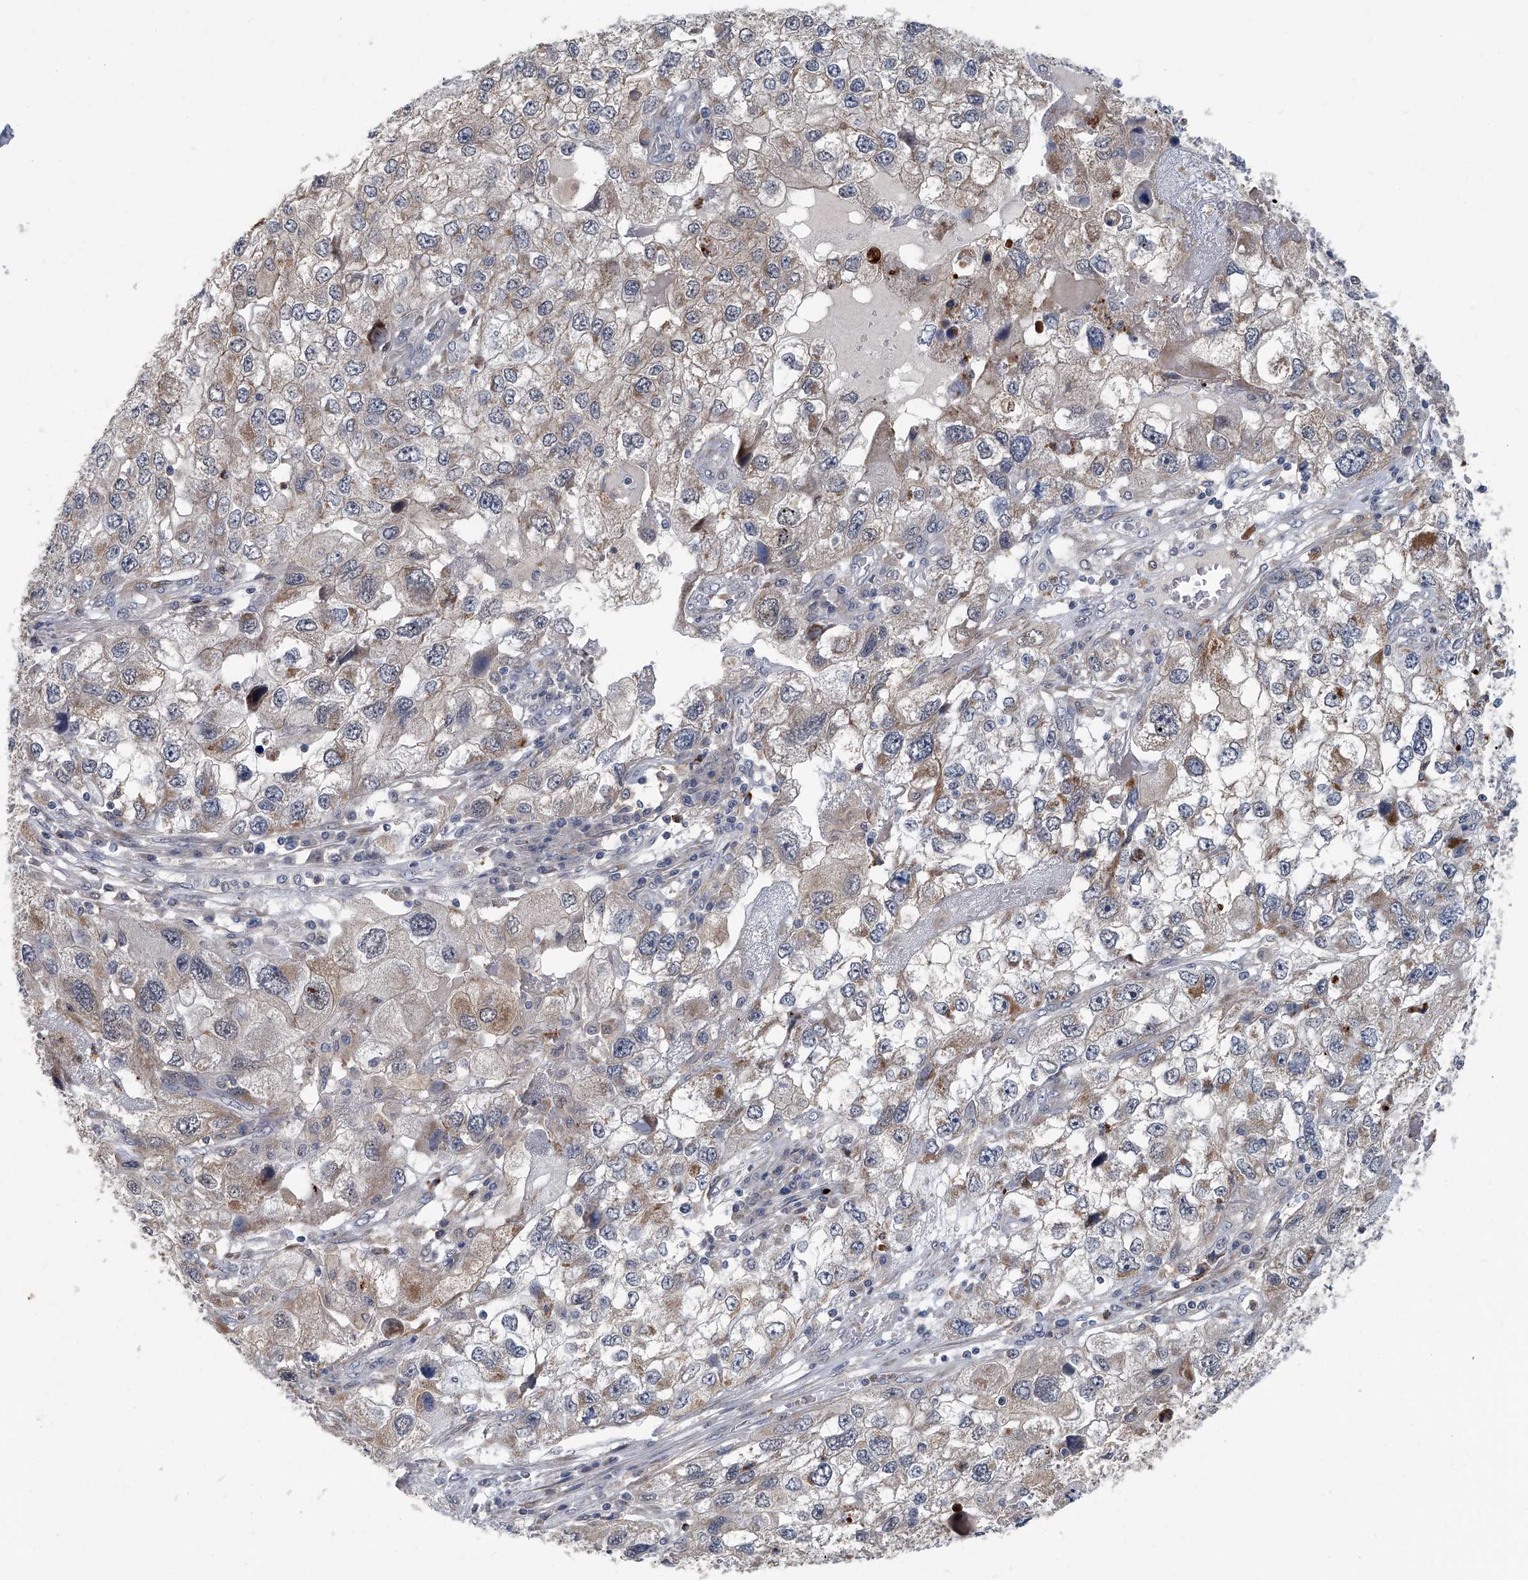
{"staining": {"intensity": "weak", "quantity": "25%-75%", "location": "cytoplasmic/membranous"}, "tissue": "endometrial cancer", "cell_type": "Tumor cells", "image_type": "cancer", "snomed": [{"axis": "morphology", "description": "Adenocarcinoma, NOS"}, {"axis": "topography", "description": "Endometrium"}], "caption": "Immunohistochemical staining of endometrial cancer exhibits weak cytoplasmic/membranous protein expression in about 25%-75% of tumor cells. Ihc stains the protein in brown and the nuclei are stained blue.", "gene": "AKNAD1", "patient": {"sex": "female", "age": 49}}